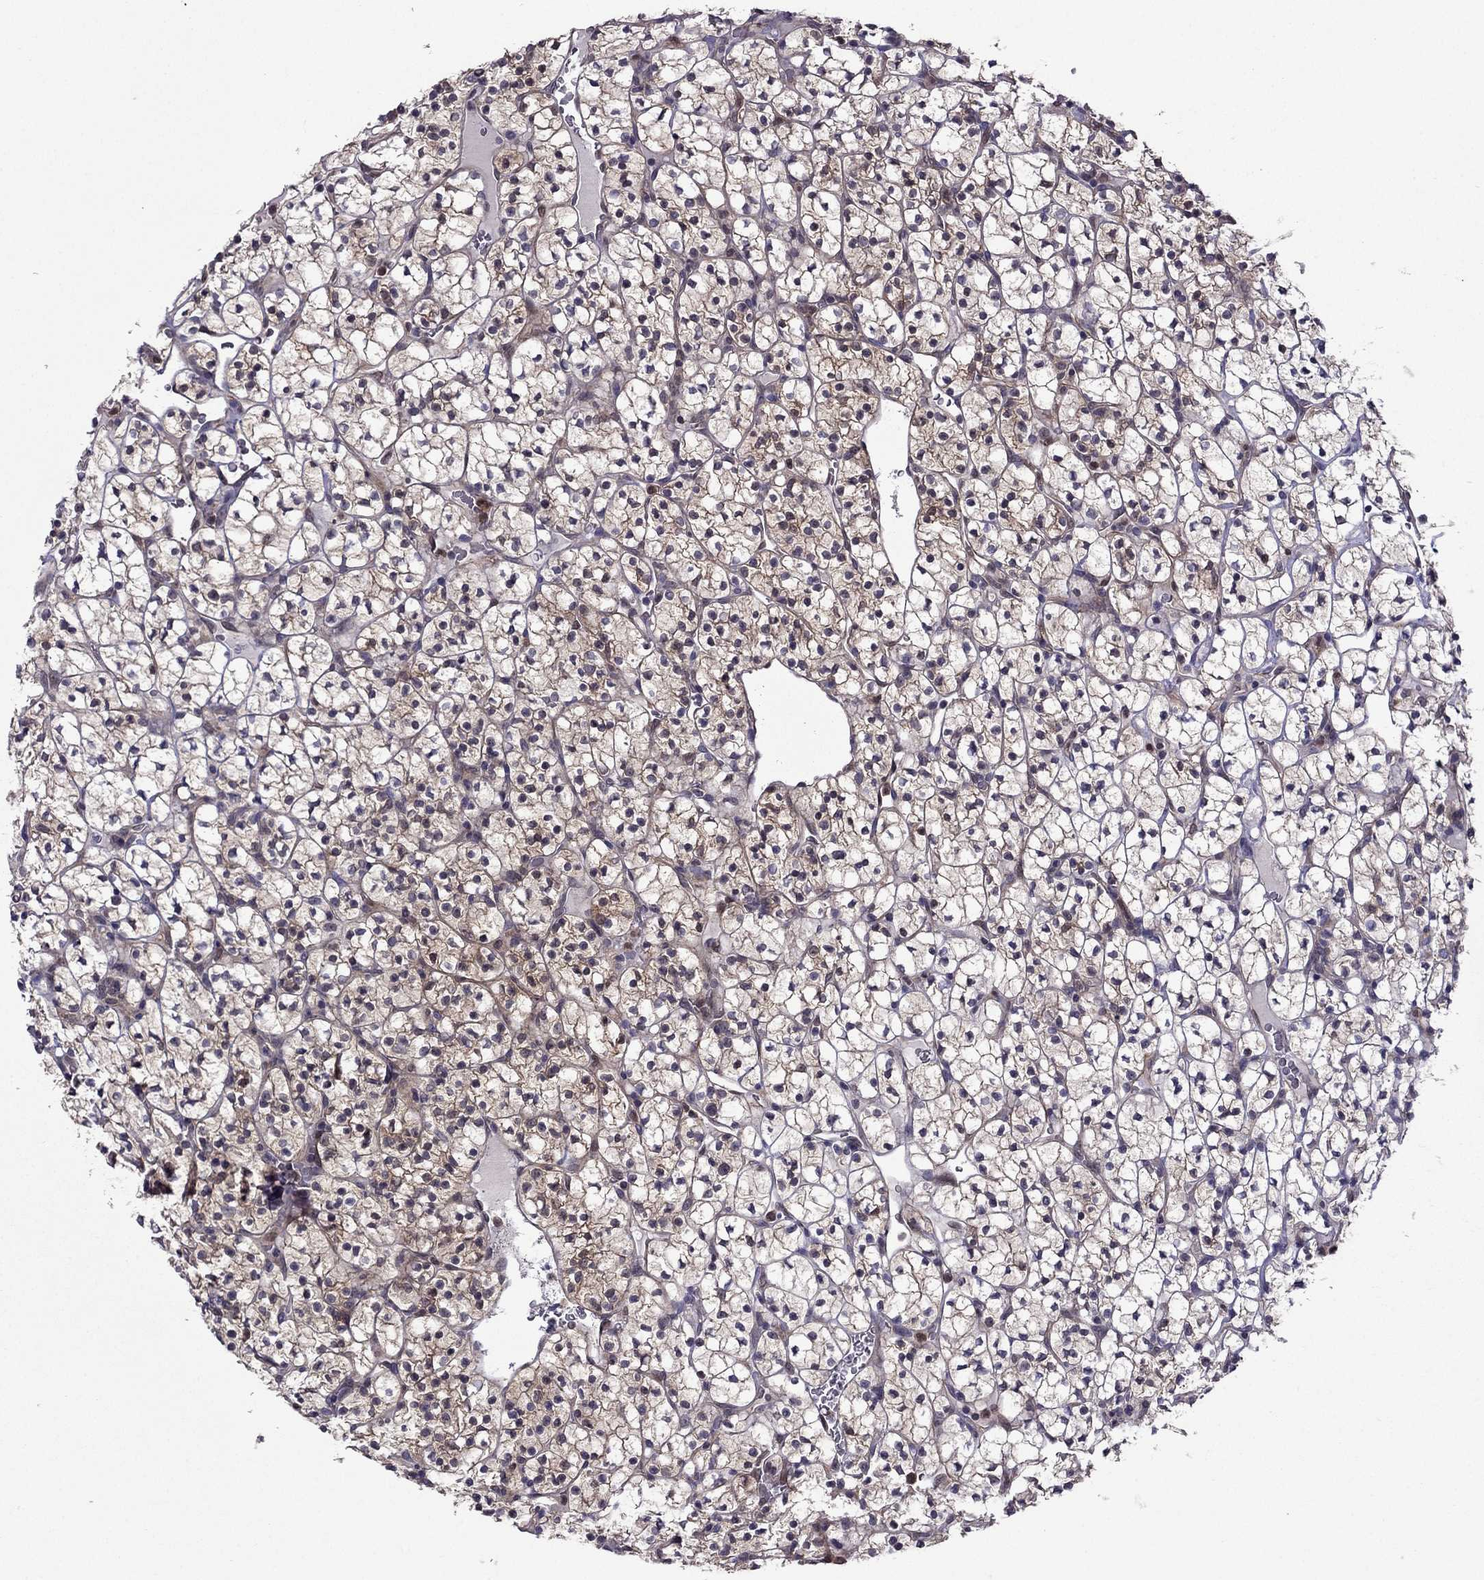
{"staining": {"intensity": "moderate", "quantity": ">75%", "location": "cytoplasmic/membranous"}, "tissue": "renal cancer", "cell_type": "Tumor cells", "image_type": "cancer", "snomed": [{"axis": "morphology", "description": "Adenocarcinoma, NOS"}, {"axis": "topography", "description": "Kidney"}], "caption": "Immunohistochemical staining of human renal adenocarcinoma reveals medium levels of moderate cytoplasmic/membranous protein staining in about >75% of tumor cells. (DAB (3,3'-diaminobenzidine) = brown stain, brightfield microscopy at high magnification).", "gene": "CDK5", "patient": {"sex": "female", "age": 89}}